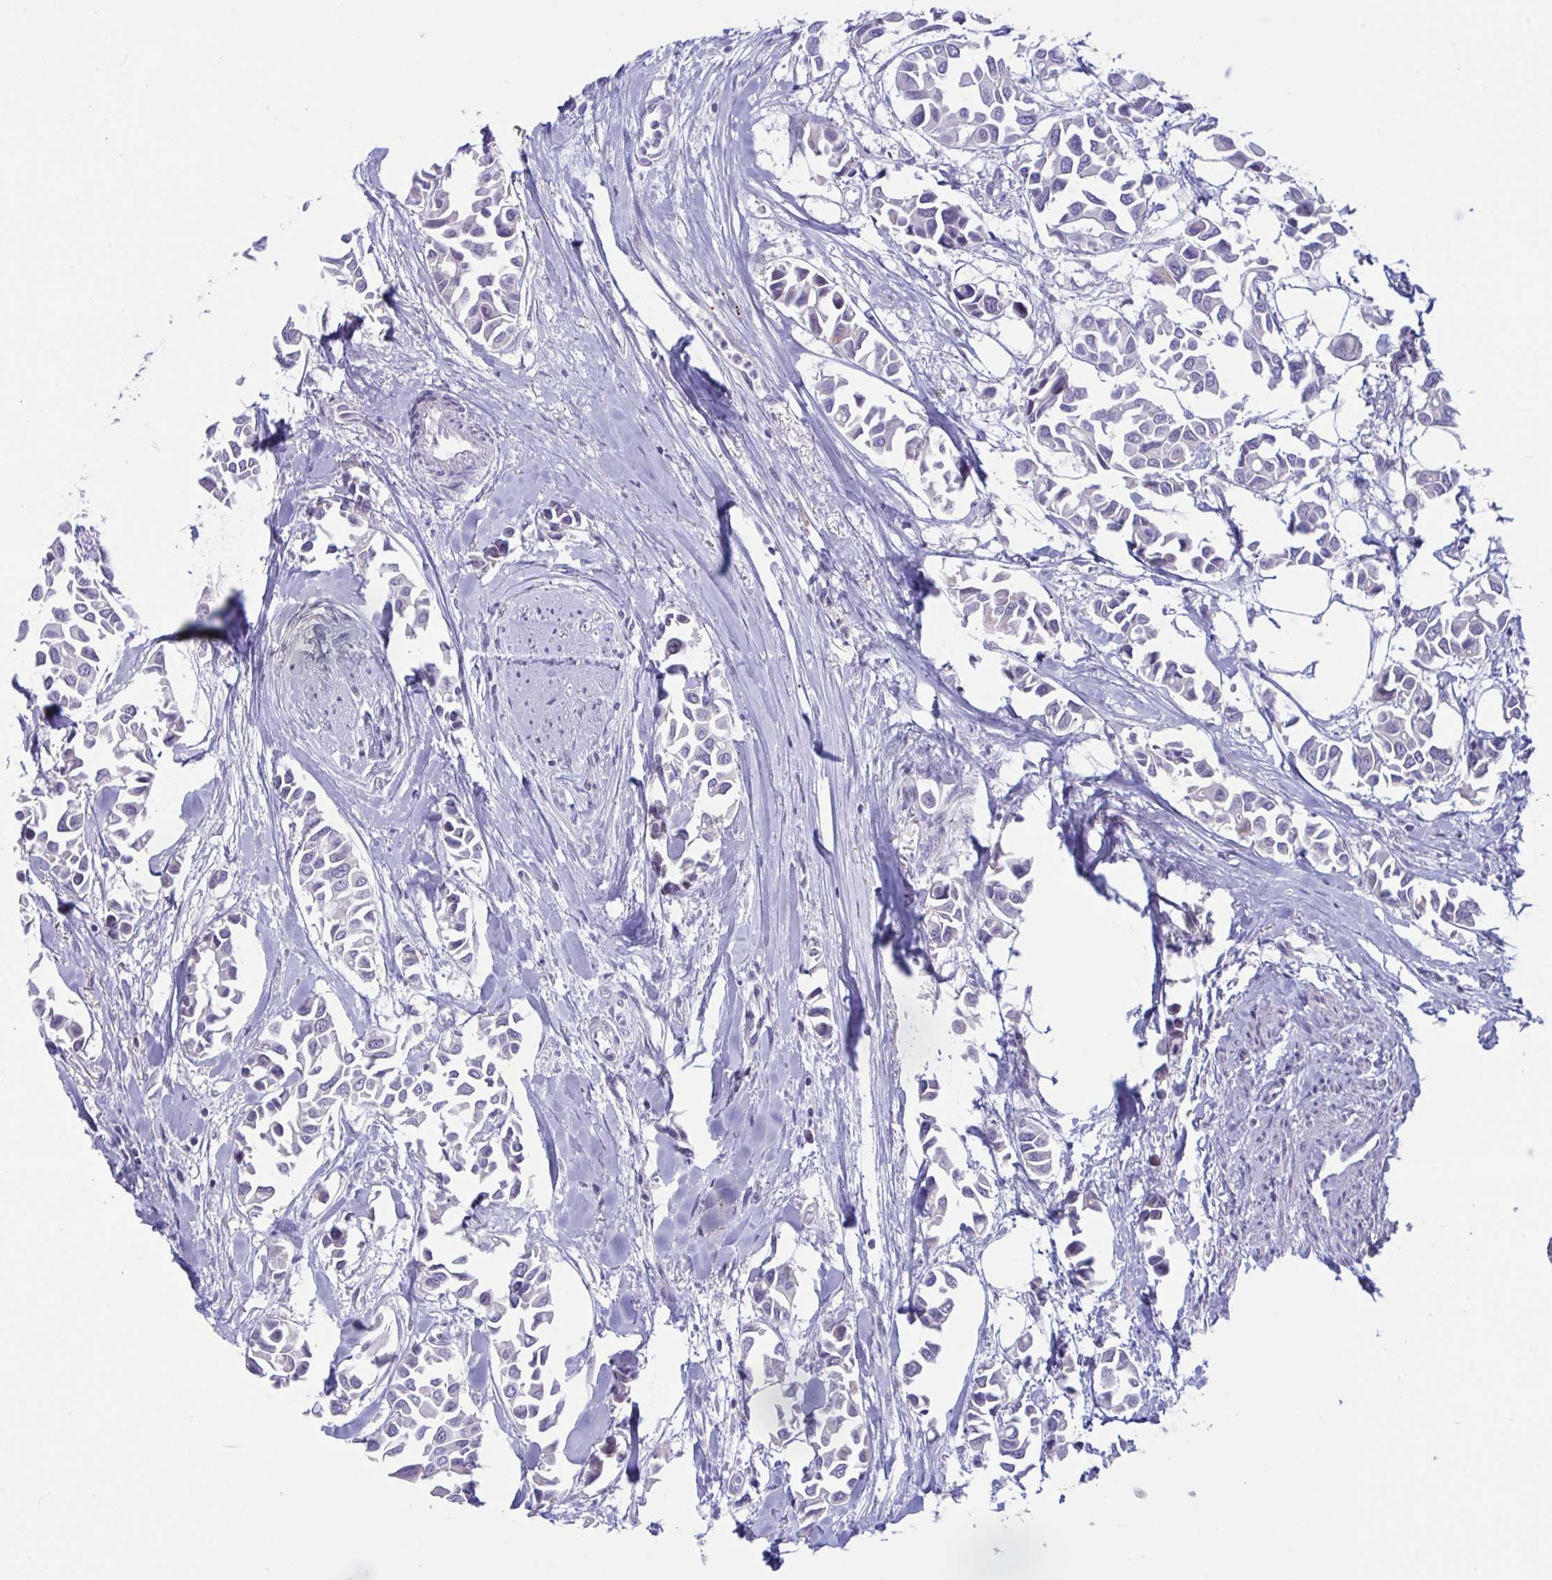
{"staining": {"intensity": "negative", "quantity": "none", "location": "none"}, "tissue": "breast cancer", "cell_type": "Tumor cells", "image_type": "cancer", "snomed": [{"axis": "morphology", "description": "Duct carcinoma"}, {"axis": "topography", "description": "Breast"}], "caption": "Tumor cells are negative for brown protein staining in invasive ductal carcinoma (breast).", "gene": "DTX3", "patient": {"sex": "female", "age": 54}}